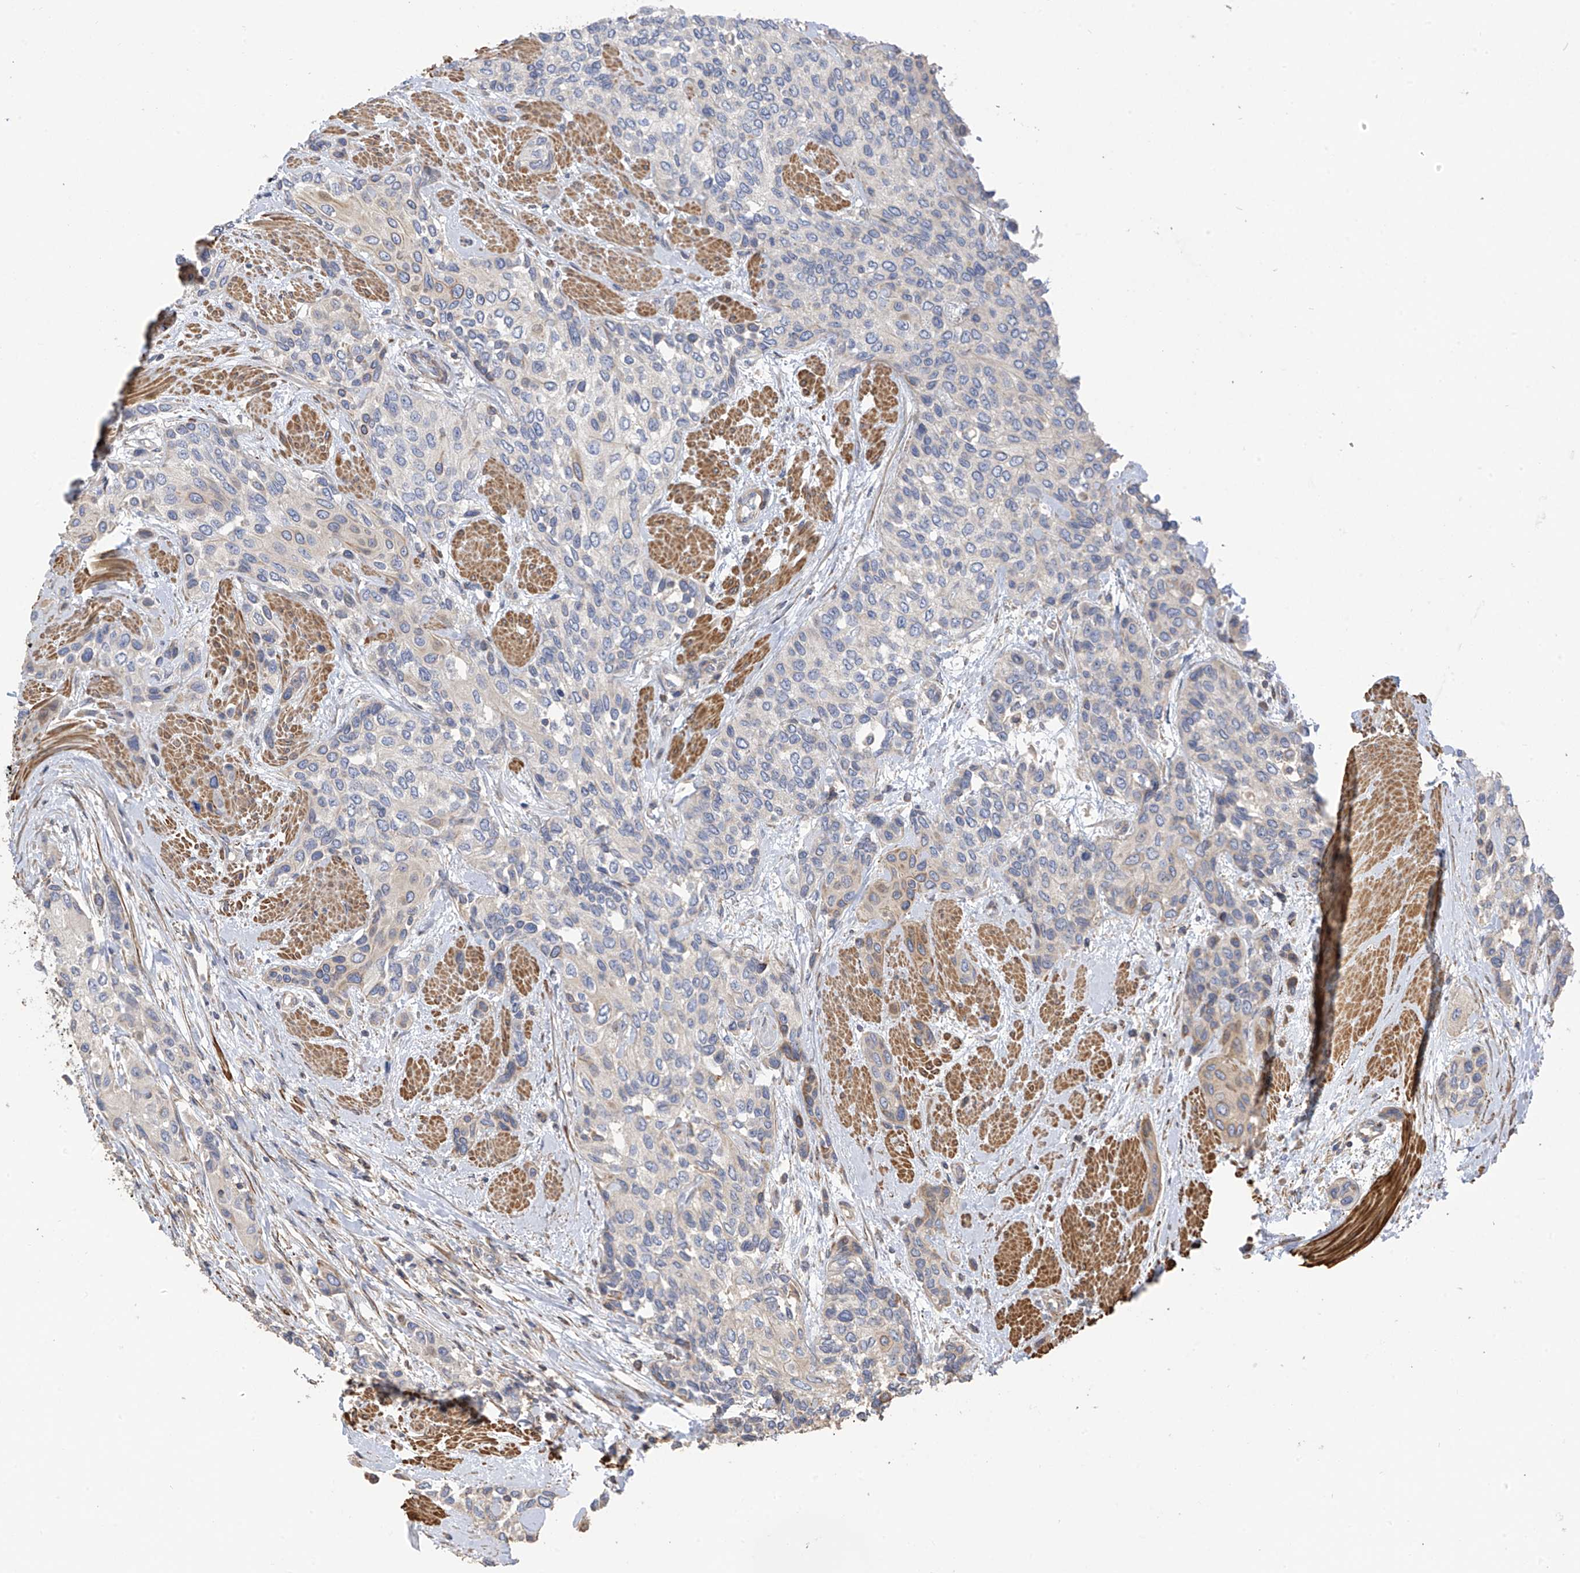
{"staining": {"intensity": "weak", "quantity": "<25%", "location": "cytoplasmic/membranous"}, "tissue": "urothelial cancer", "cell_type": "Tumor cells", "image_type": "cancer", "snomed": [{"axis": "morphology", "description": "Normal tissue, NOS"}, {"axis": "morphology", "description": "Urothelial carcinoma, High grade"}, {"axis": "topography", "description": "Vascular tissue"}, {"axis": "topography", "description": "Urinary bladder"}], "caption": "This is an immunohistochemistry (IHC) micrograph of human urothelial cancer. There is no staining in tumor cells.", "gene": "SLC43A3", "patient": {"sex": "female", "age": 56}}